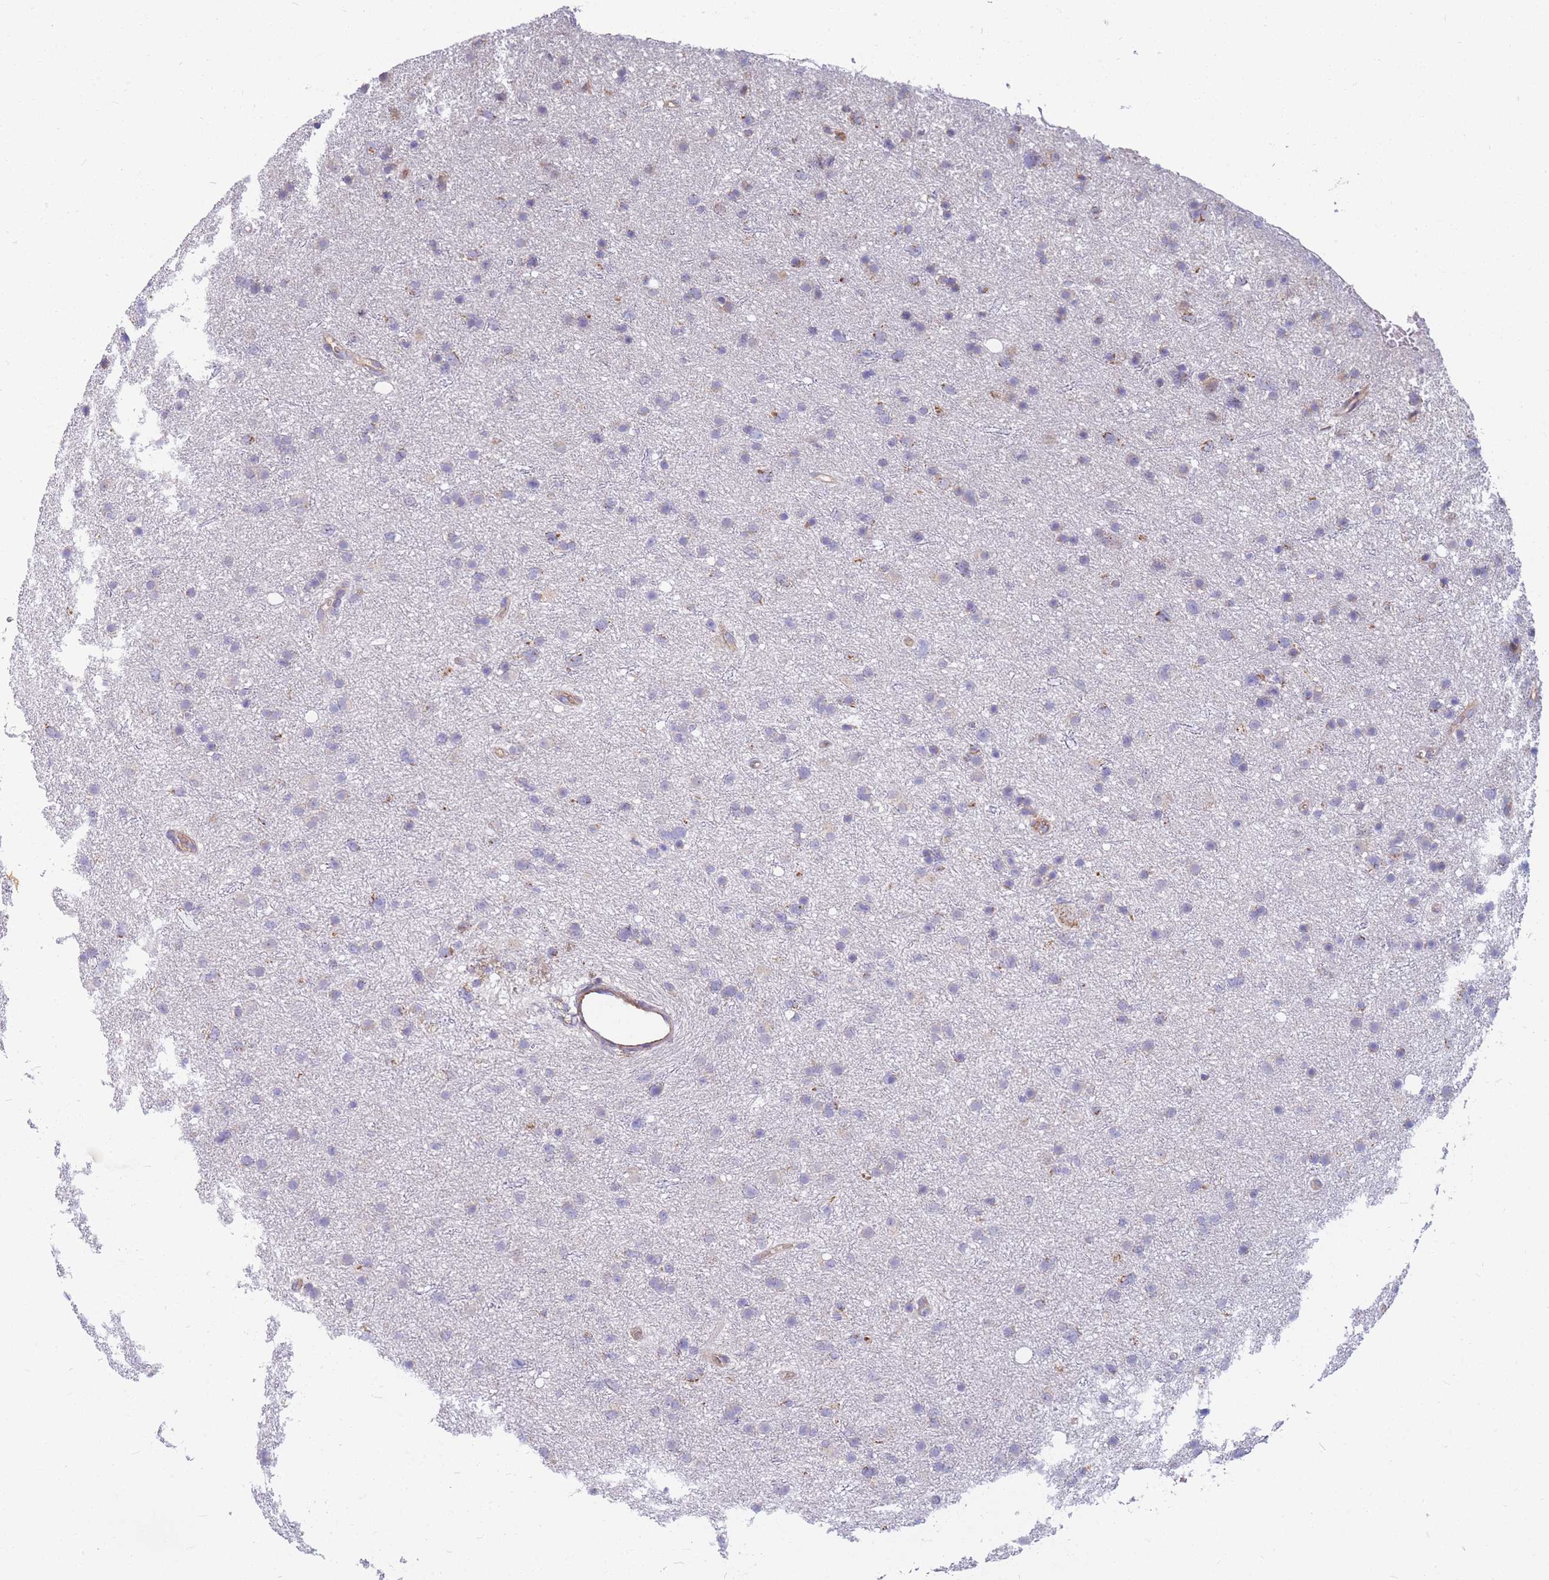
{"staining": {"intensity": "negative", "quantity": "none", "location": "none"}, "tissue": "glioma", "cell_type": "Tumor cells", "image_type": "cancer", "snomed": [{"axis": "morphology", "description": "Glioma, malignant, Low grade"}, {"axis": "topography", "description": "Cerebral cortex"}], "caption": "Protein analysis of glioma demonstrates no significant staining in tumor cells.", "gene": "MRPS9", "patient": {"sex": "female", "age": 39}}